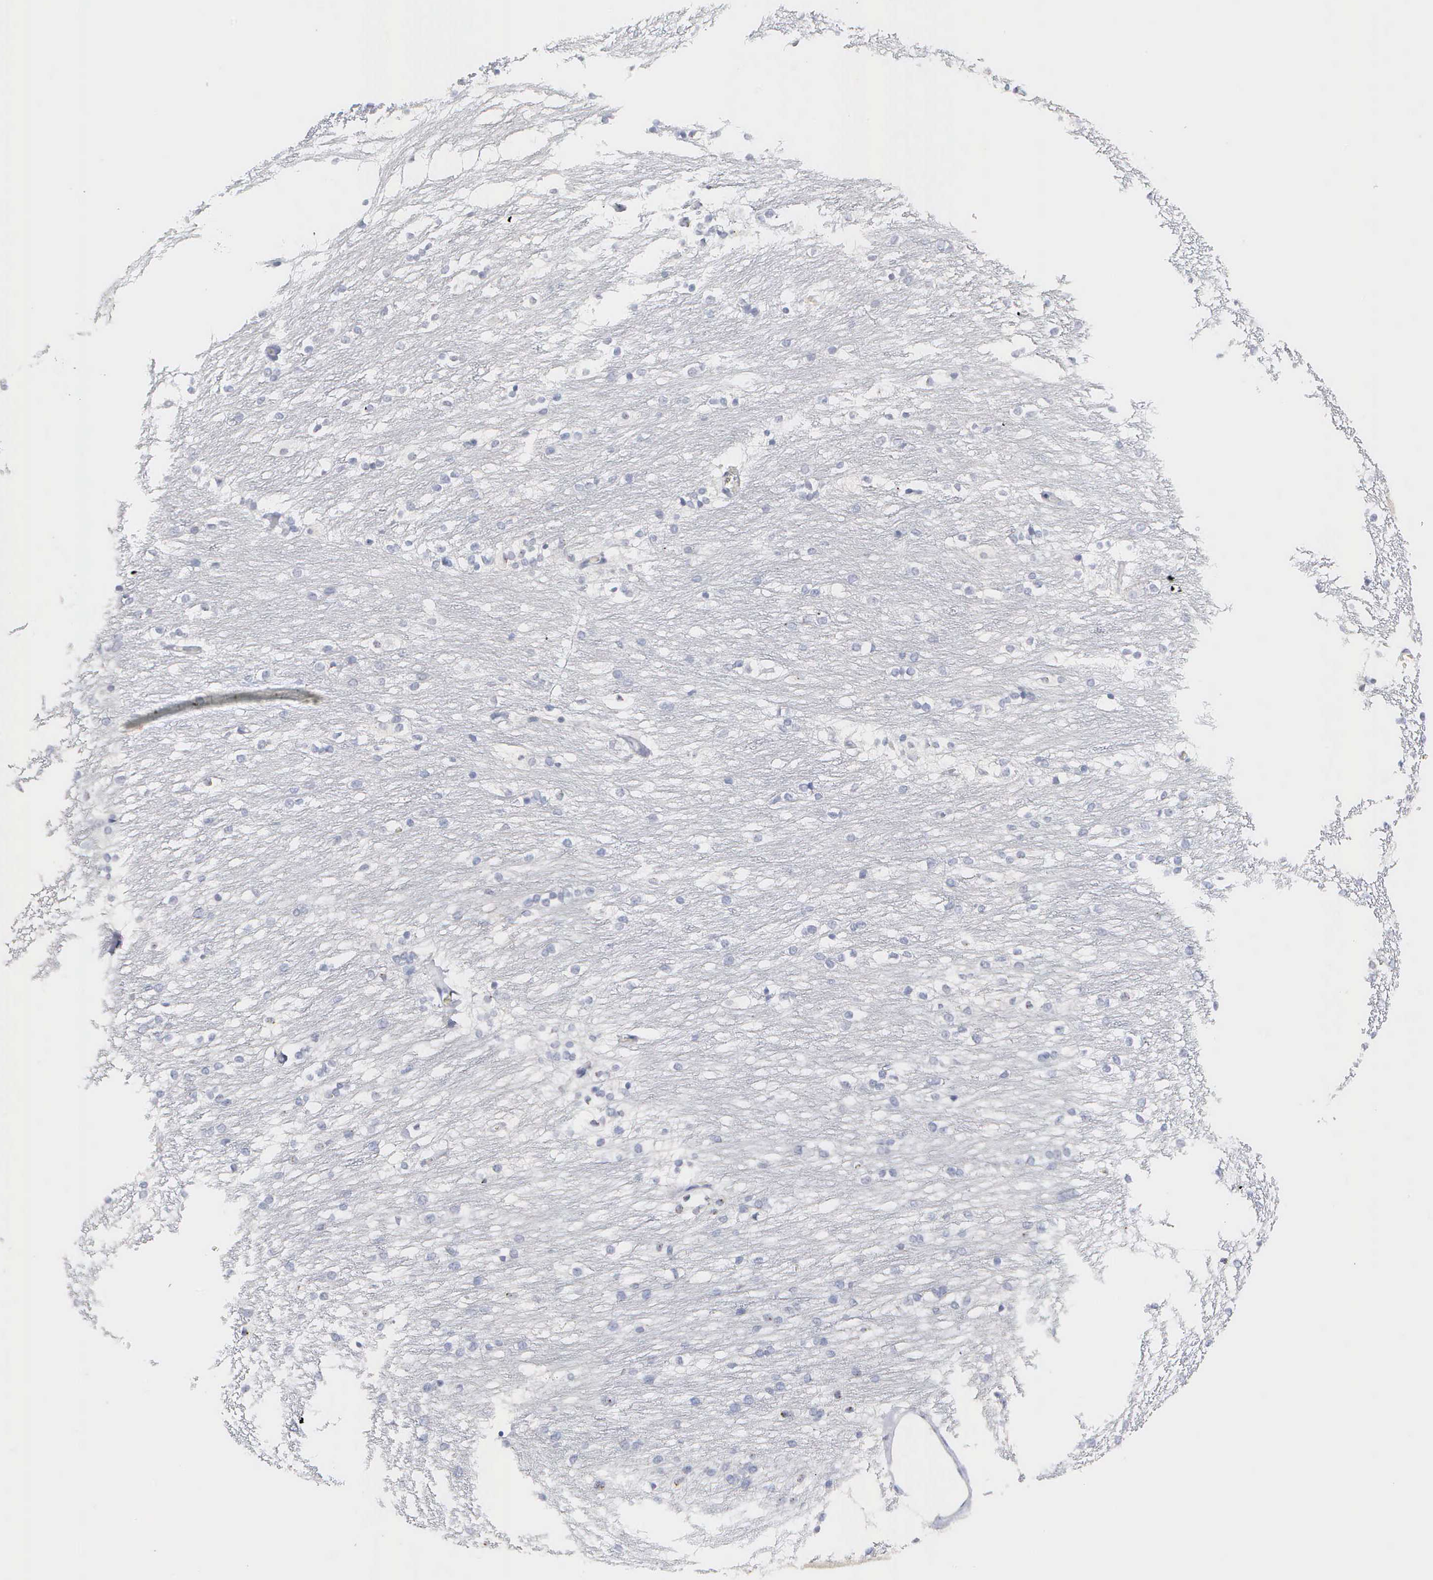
{"staining": {"intensity": "negative", "quantity": "none", "location": "none"}, "tissue": "caudate", "cell_type": "Glial cells", "image_type": "normal", "snomed": [{"axis": "morphology", "description": "Normal tissue, NOS"}, {"axis": "topography", "description": "Lateral ventricle wall"}], "caption": "DAB (3,3'-diaminobenzidine) immunohistochemical staining of benign human caudate exhibits no significant expression in glial cells.", "gene": "ASPHD2", "patient": {"sex": "female", "age": 19}}